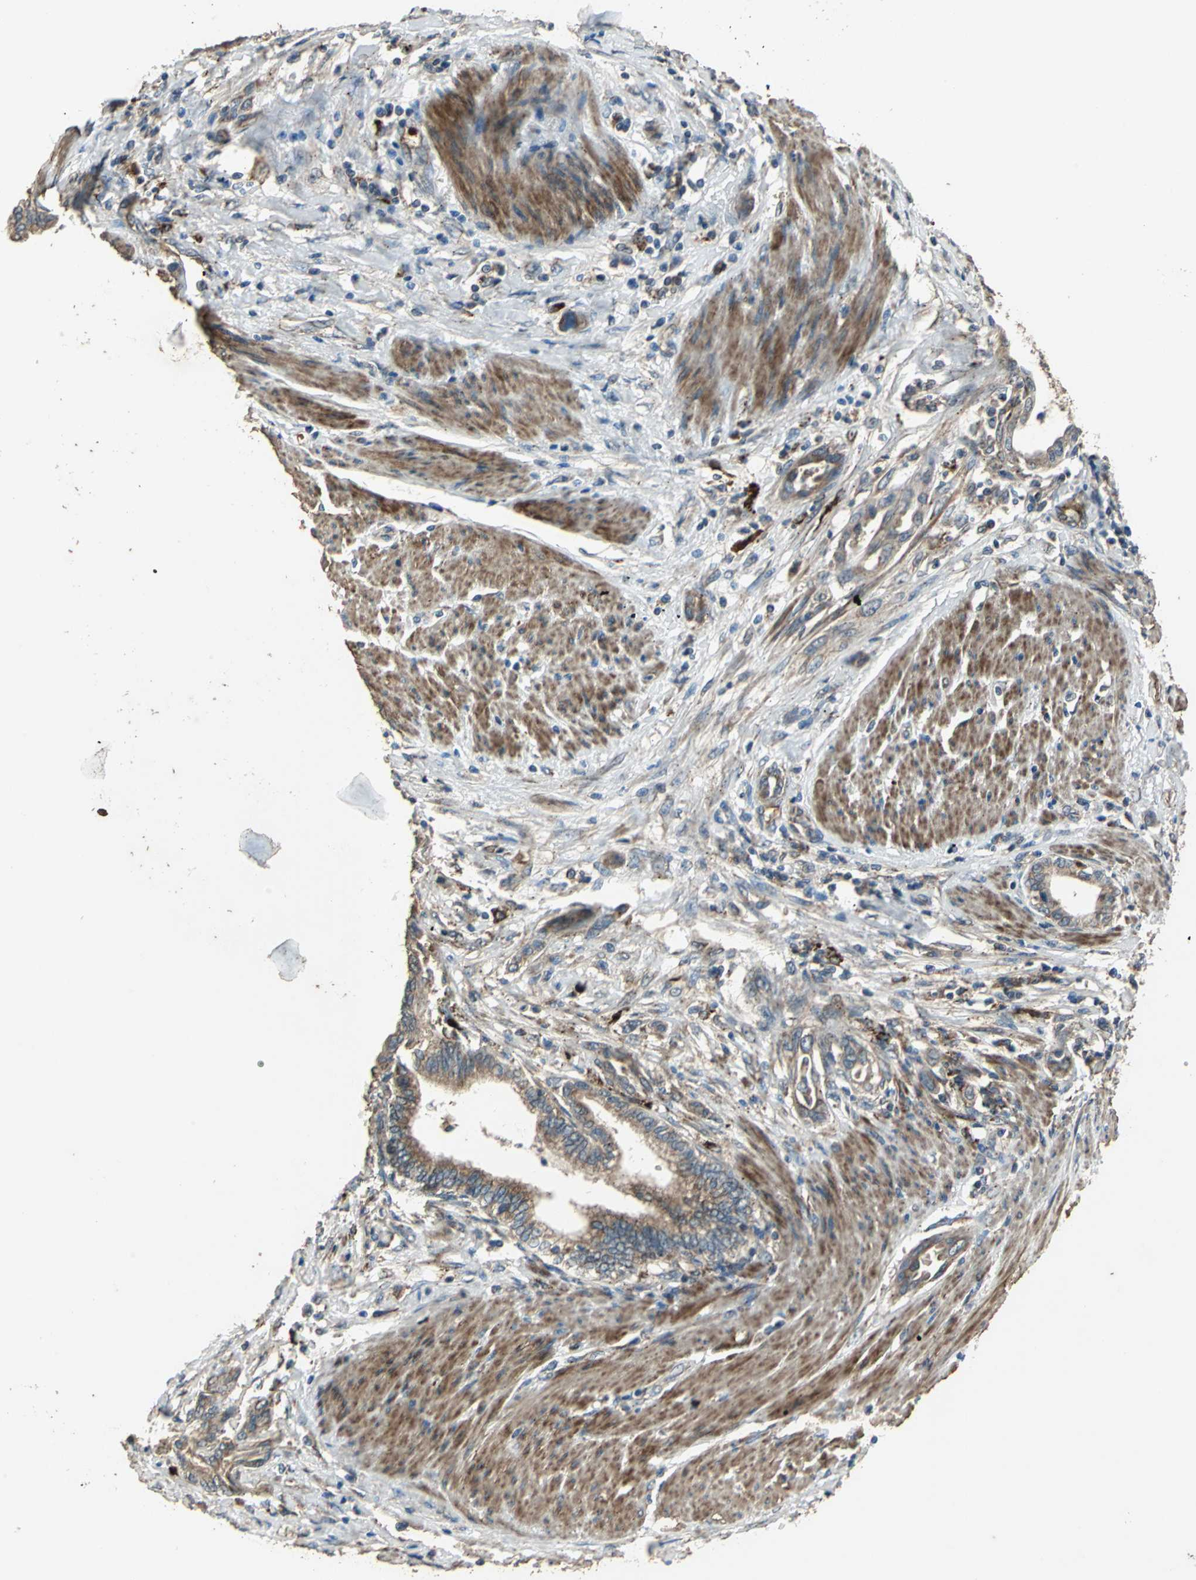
{"staining": {"intensity": "strong", "quantity": ">75%", "location": "cytoplasmic/membranous"}, "tissue": "pancreatic cancer", "cell_type": "Tumor cells", "image_type": "cancer", "snomed": [{"axis": "morphology", "description": "Adenocarcinoma, NOS"}, {"axis": "topography", "description": "Pancreas"}], "caption": "DAB (3,3'-diaminobenzidine) immunohistochemical staining of human pancreatic cancer (adenocarcinoma) exhibits strong cytoplasmic/membranous protein staining in approximately >75% of tumor cells.", "gene": "POLRMT", "patient": {"sex": "female", "age": 64}}